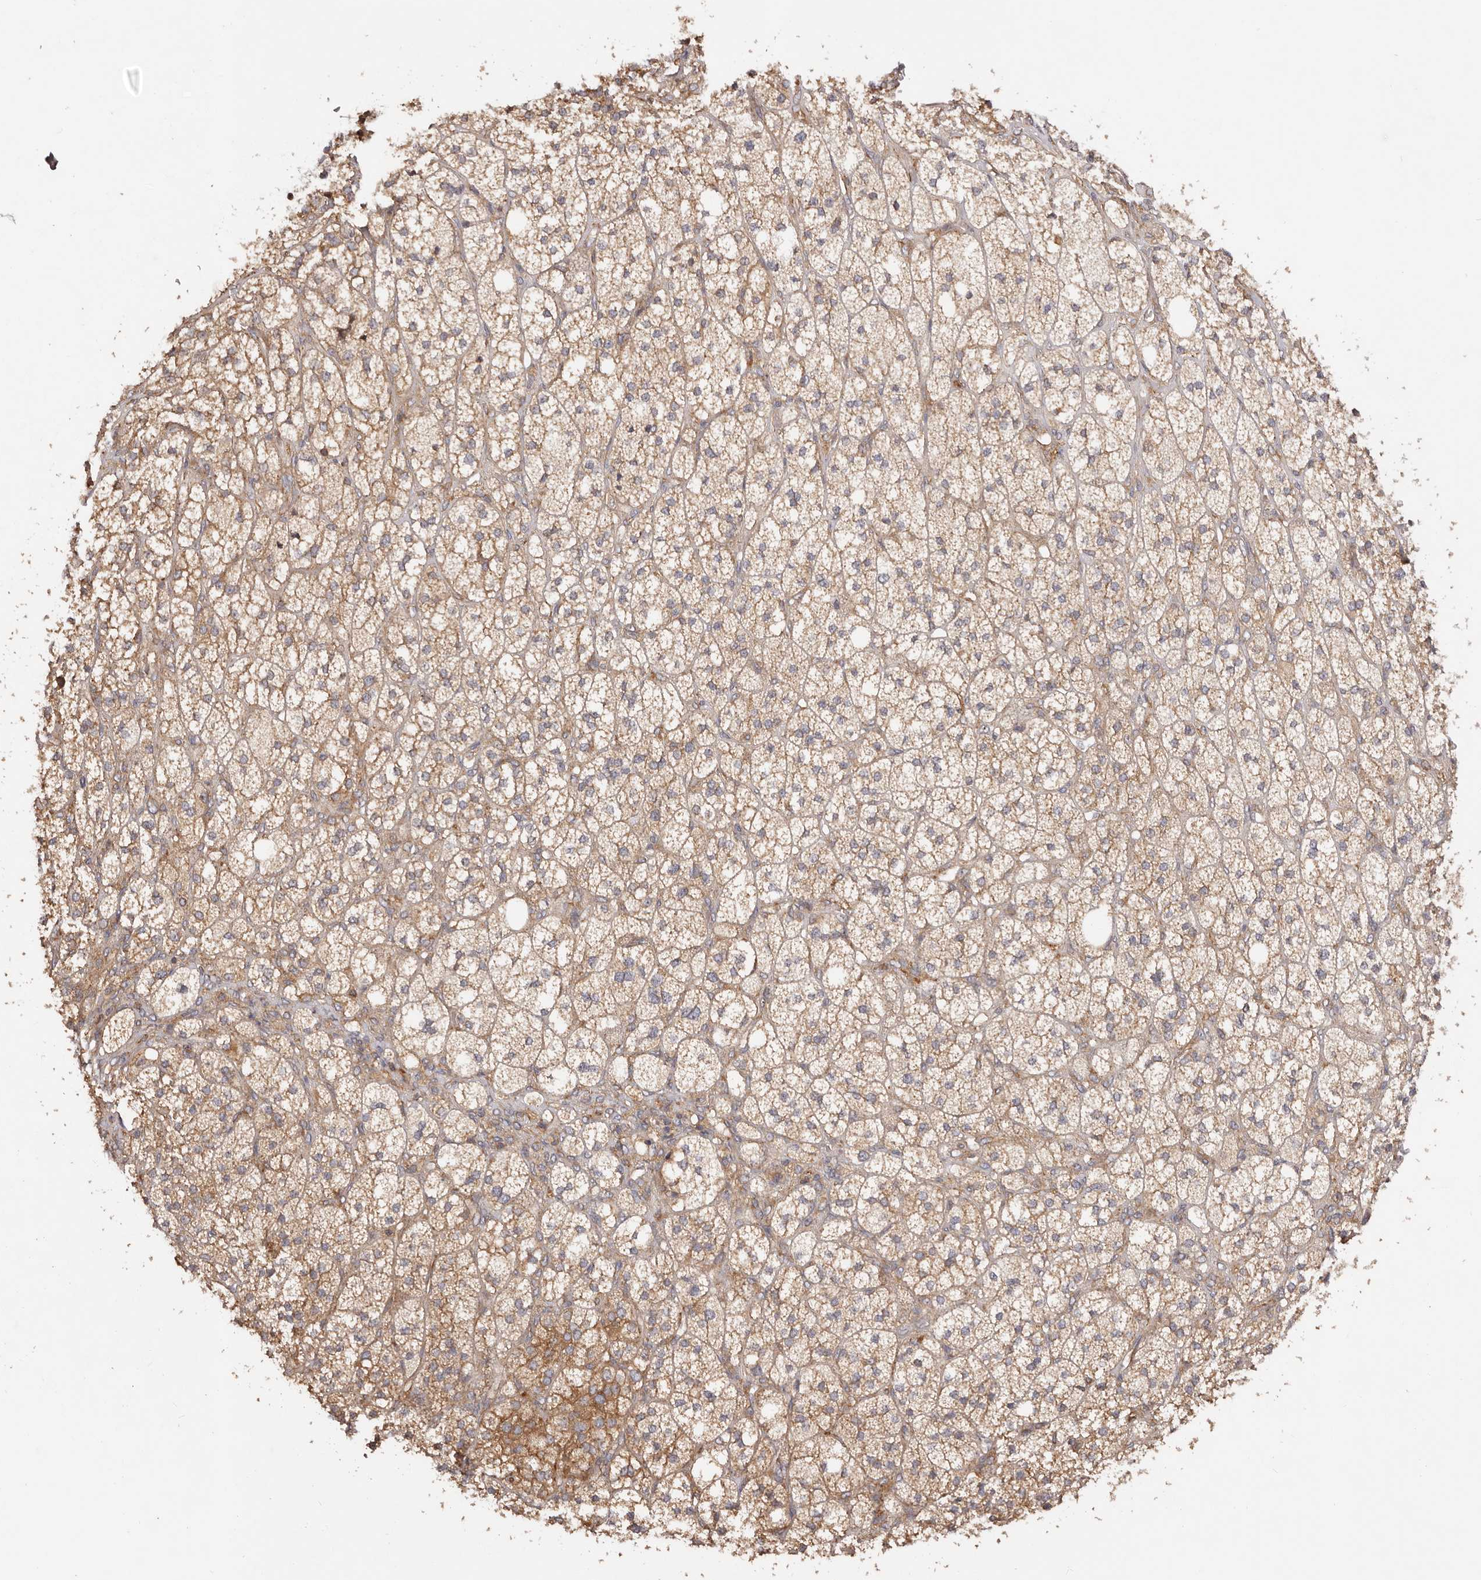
{"staining": {"intensity": "moderate", "quantity": ">75%", "location": "cytoplasmic/membranous"}, "tissue": "adrenal gland", "cell_type": "Glandular cells", "image_type": "normal", "snomed": [{"axis": "morphology", "description": "Normal tissue, NOS"}, {"axis": "topography", "description": "Adrenal gland"}], "caption": "Immunohistochemistry (DAB (3,3'-diaminobenzidine)) staining of normal adrenal gland displays moderate cytoplasmic/membranous protein expression in about >75% of glandular cells.", "gene": "RPS6", "patient": {"sex": "male", "age": 61}}